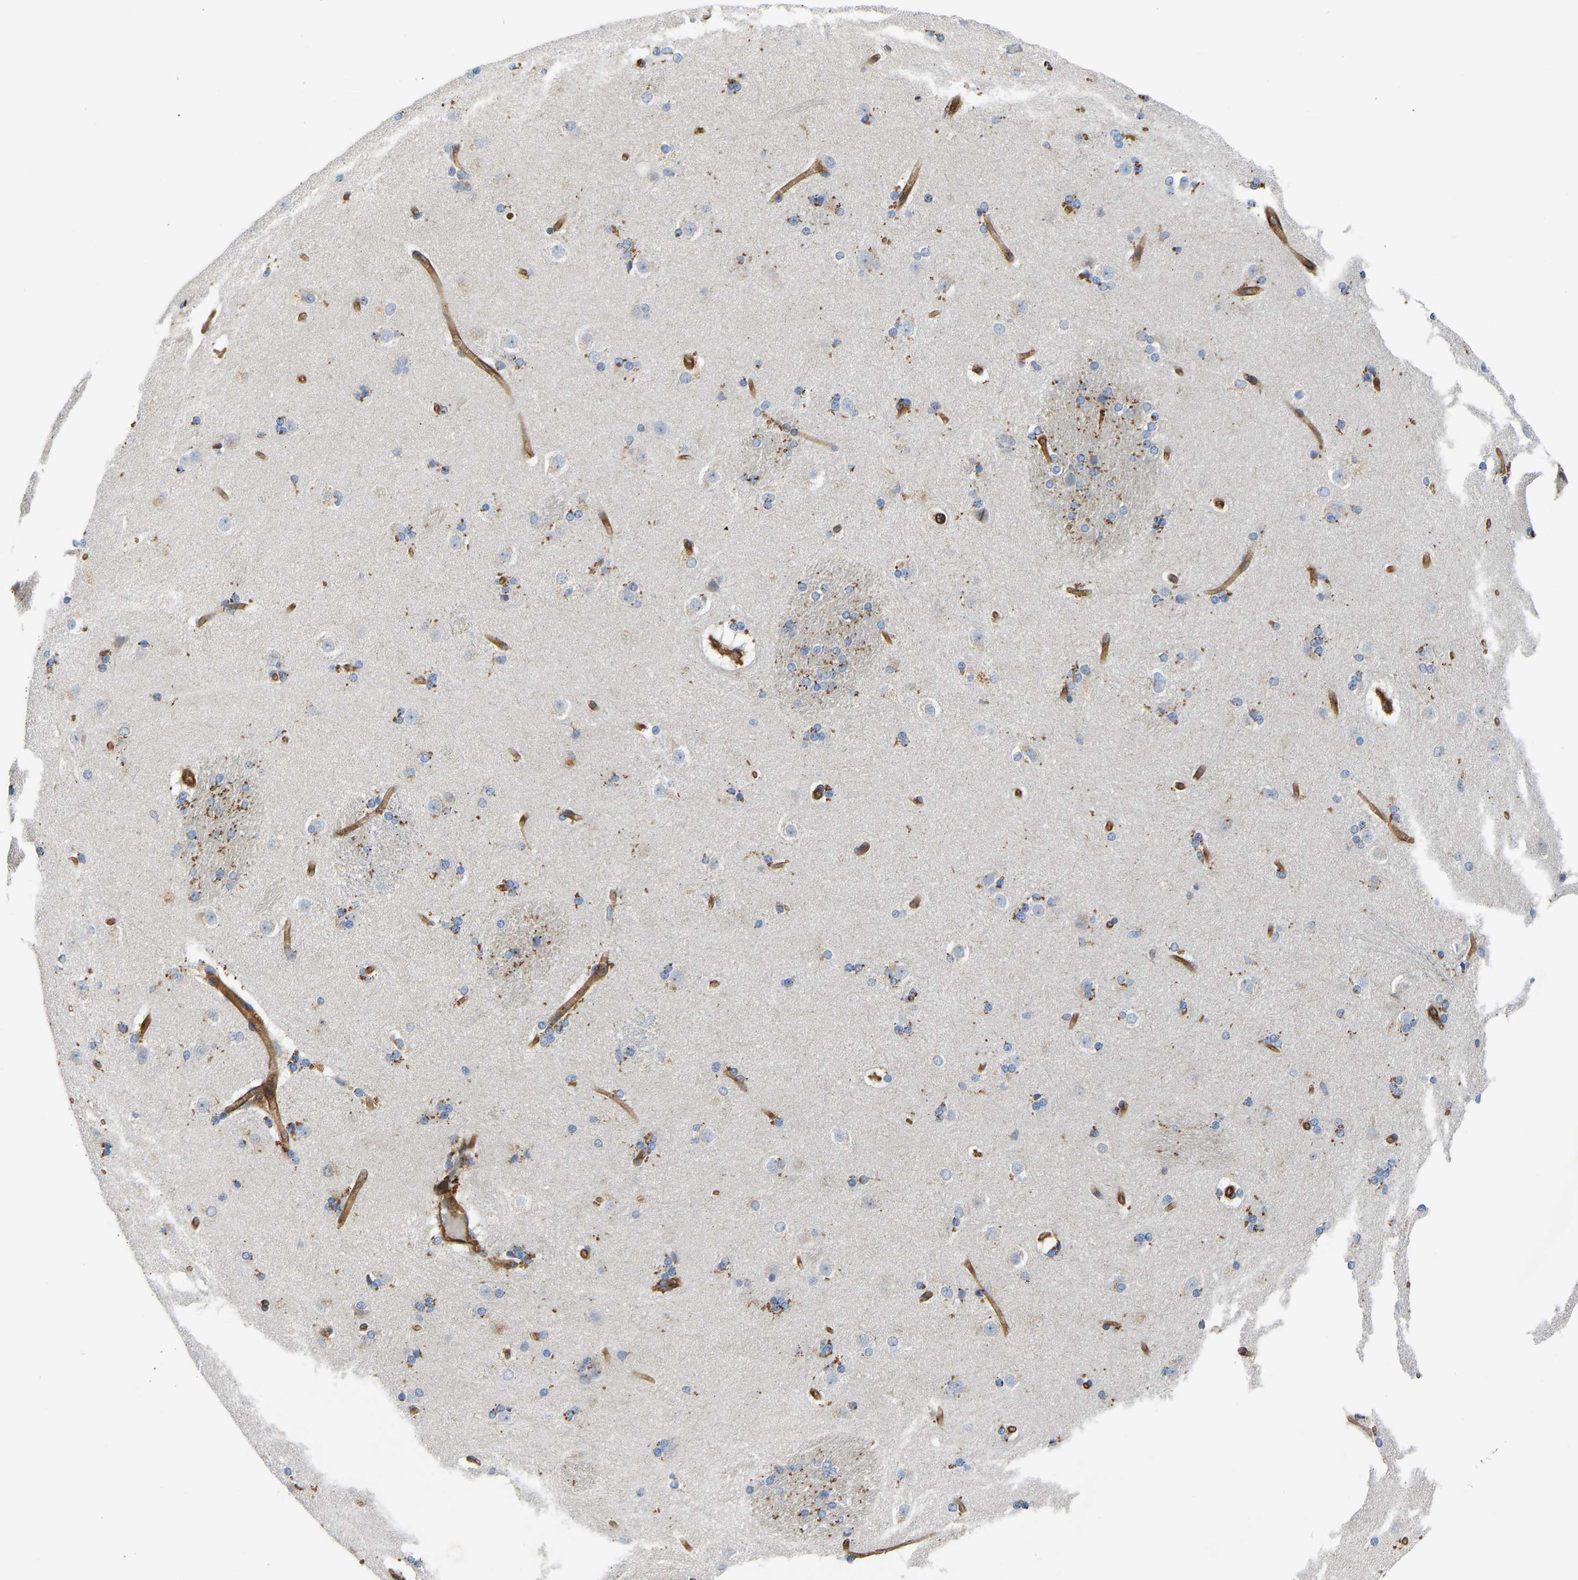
{"staining": {"intensity": "moderate", "quantity": "25%-75%", "location": "cytoplasmic/membranous"}, "tissue": "caudate", "cell_type": "Glial cells", "image_type": "normal", "snomed": [{"axis": "morphology", "description": "Normal tissue, NOS"}, {"axis": "topography", "description": "Lateral ventricle wall"}], "caption": "Brown immunohistochemical staining in unremarkable human caudate shows moderate cytoplasmic/membranous expression in approximately 25%-75% of glial cells. Using DAB (3,3'-diaminobenzidine) (brown) and hematoxylin (blue) stains, captured at high magnification using brightfield microscopy.", "gene": "MYO1C", "patient": {"sex": "female", "age": 19}}